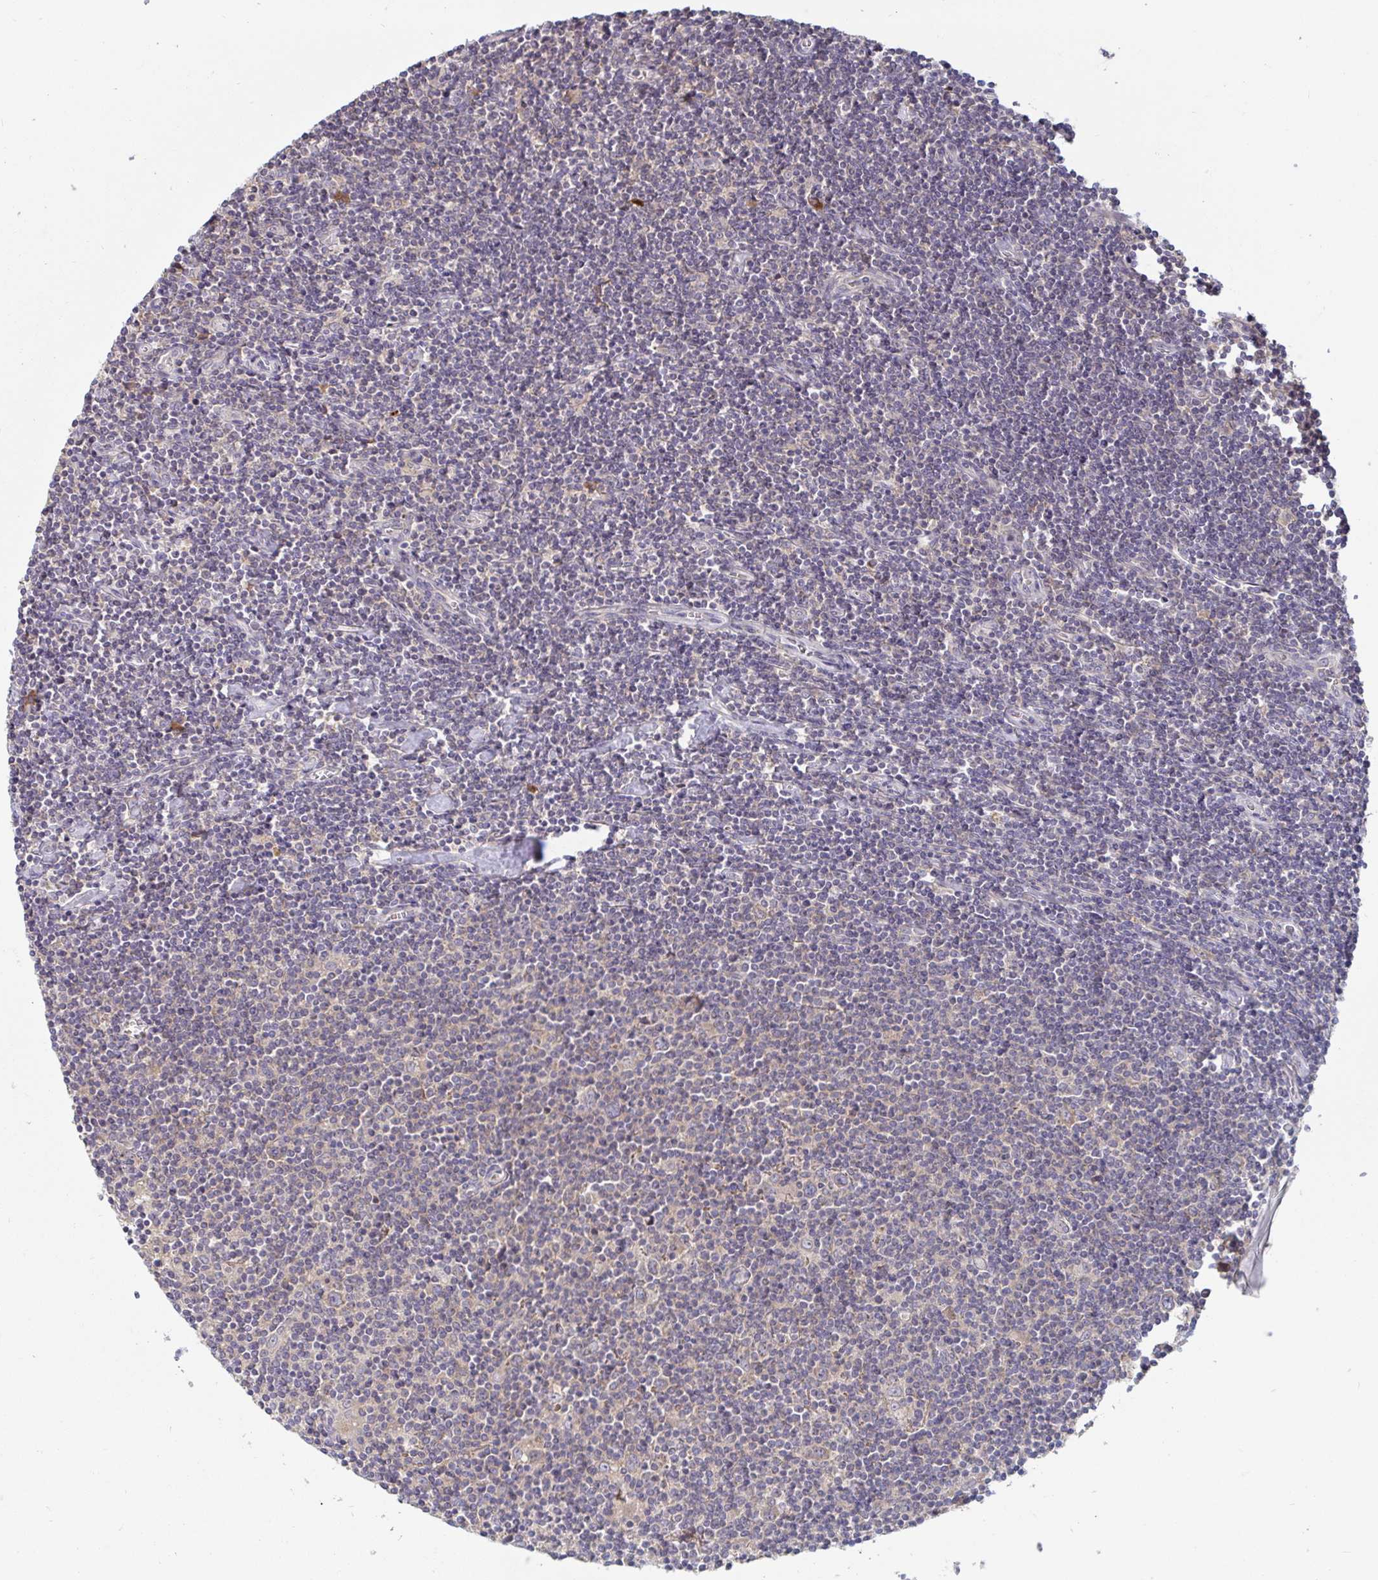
{"staining": {"intensity": "negative", "quantity": "none", "location": "none"}, "tissue": "lymphoma", "cell_type": "Tumor cells", "image_type": "cancer", "snomed": [{"axis": "morphology", "description": "Hodgkin's disease, NOS"}, {"axis": "topography", "description": "Lymph node"}], "caption": "Tumor cells show no significant positivity in Hodgkin's disease.", "gene": "LARP1", "patient": {"sex": "male", "age": 40}}